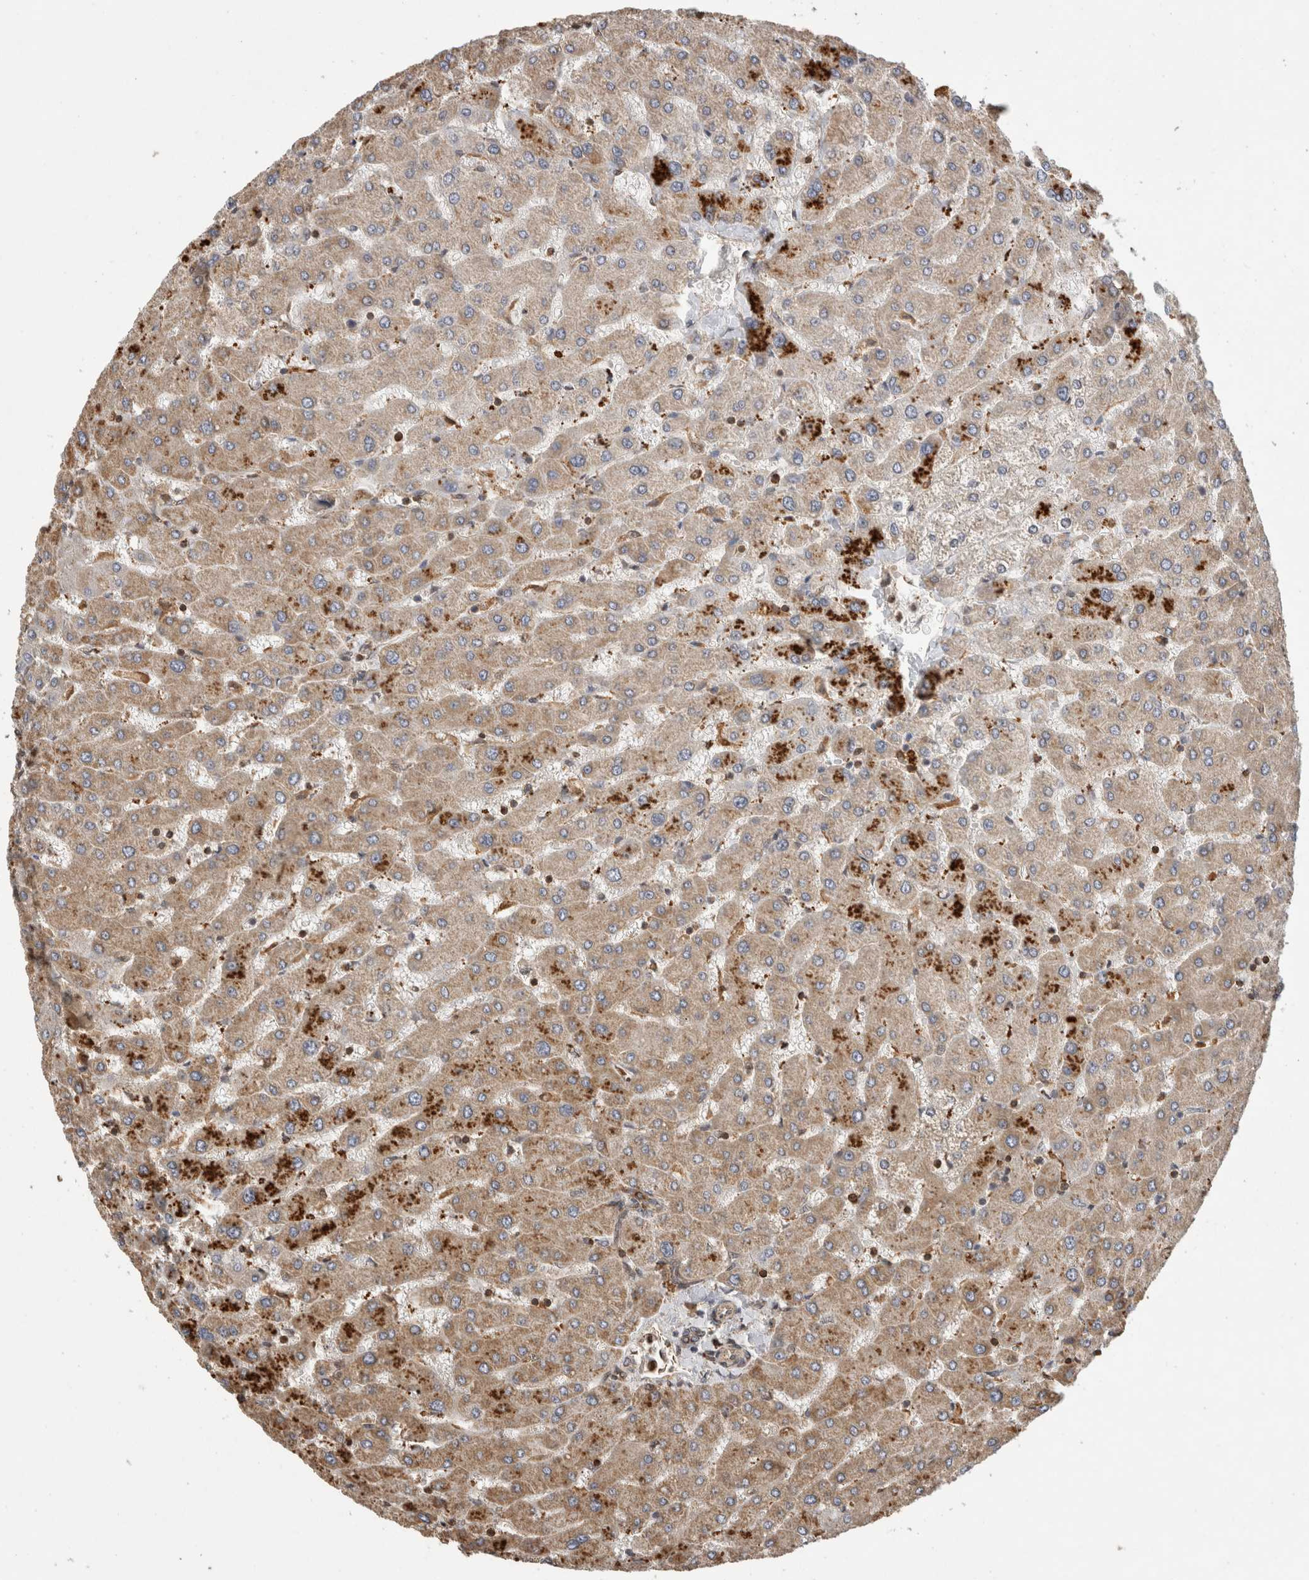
{"staining": {"intensity": "weak", "quantity": "25%-75%", "location": "cytoplasmic/membranous"}, "tissue": "liver", "cell_type": "Cholangiocytes", "image_type": "normal", "snomed": [{"axis": "morphology", "description": "Normal tissue, NOS"}, {"axis": "topography", "description": "Liver"}], "caption": "A histopathology image of liver stained for a protein shows weak cytoplasmic/membranous brown staining in cholangiocytes. The staining is performed using DAB brown chromogen to label protein expression. The nuclei are counter-stained blue using hematoxylin.", "gene": "IMMP2L", "patient": {"sex": "male", "age": 55}}